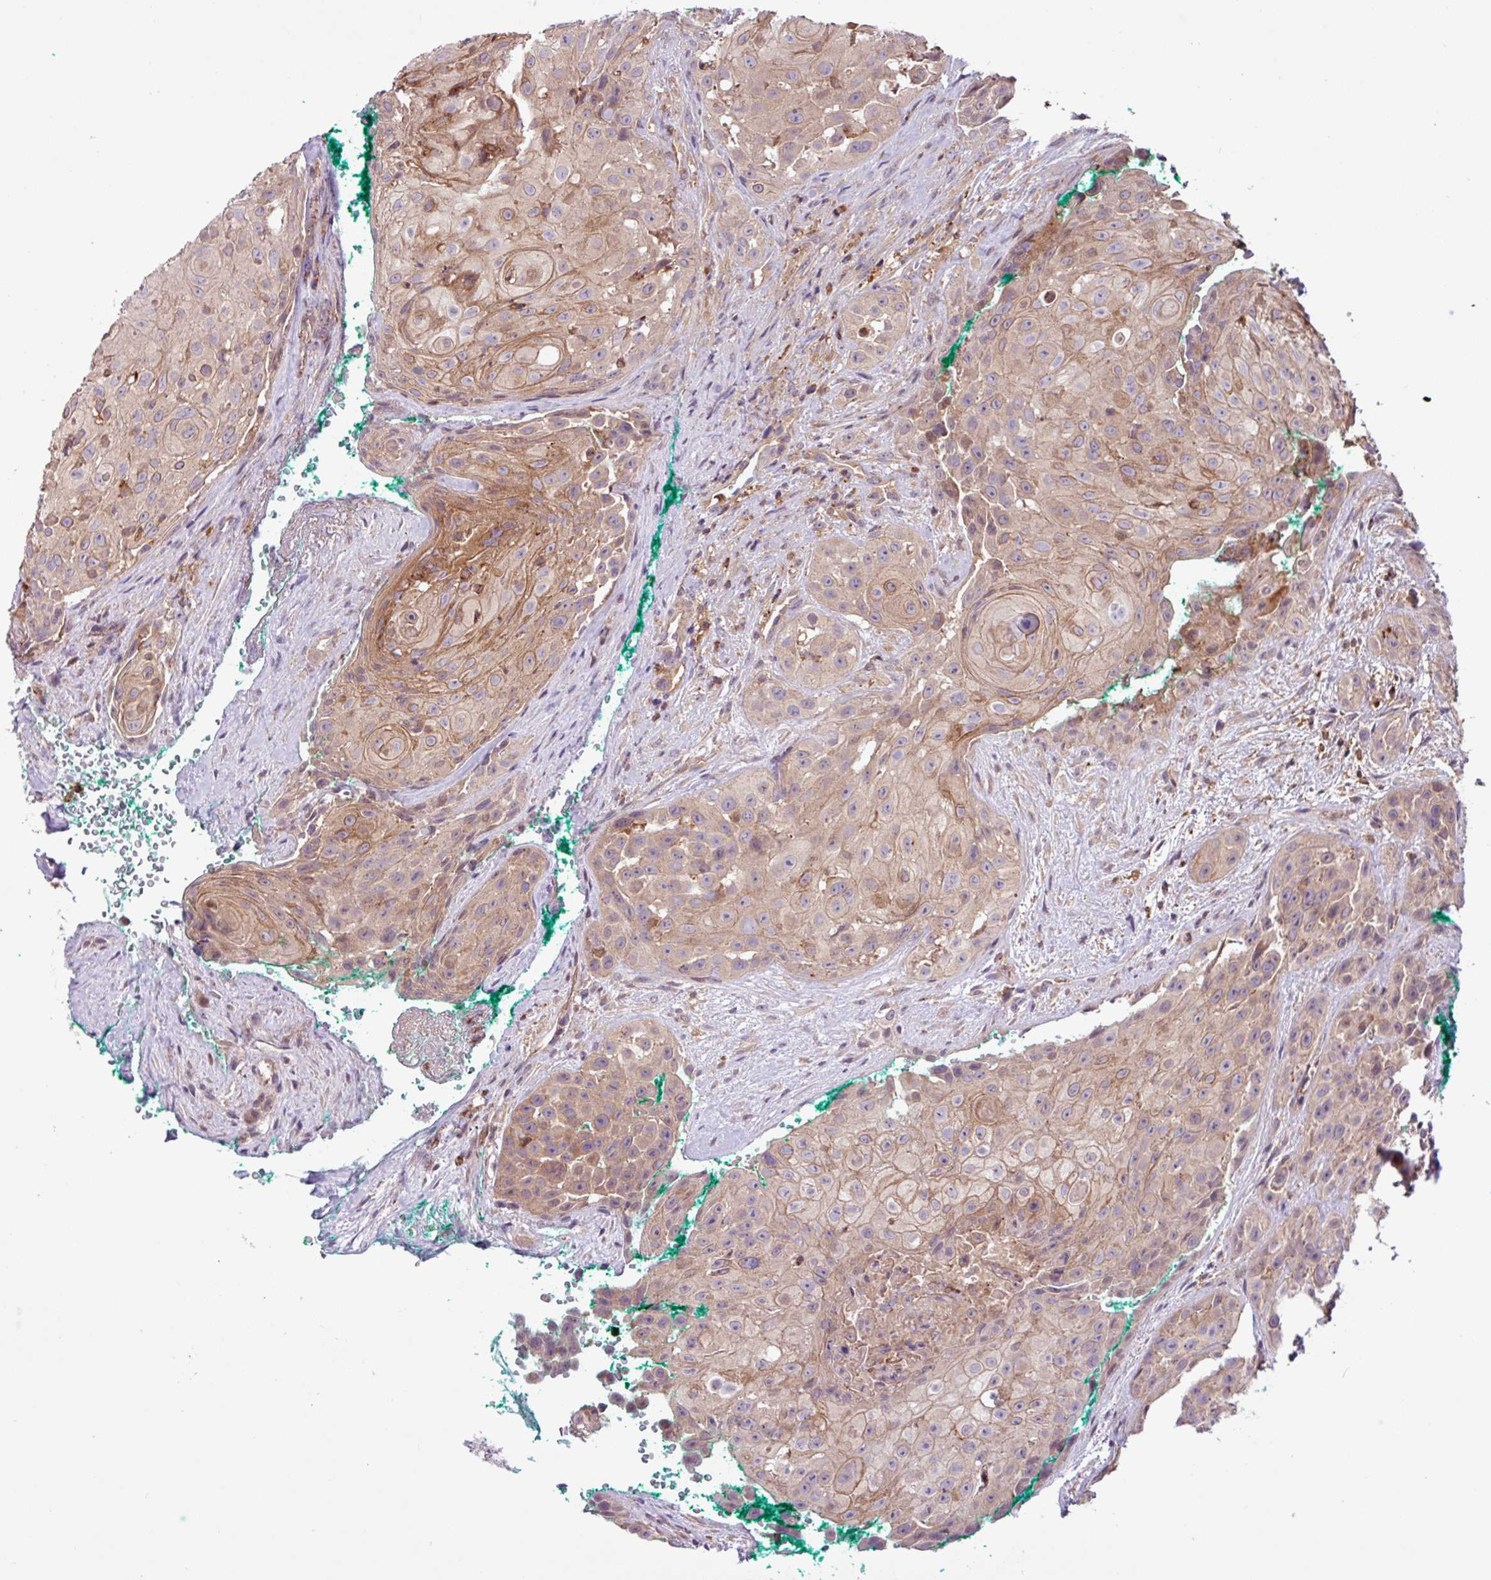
{"staining": {"intensity": "moderate", "quantity": "25%-75%", "location": "cytoplasmic/membranous"}, "tissue": "head and neck cancer", "cell_type": "Tumor cells", "image_type": "cancer", "snomed": [{"axis": "morphology", "description": "Squamous cell carcinoma, NOS"}, {"axis": "topography", "description": "Head-Neck"}], "caption": "DAB (3,3'-diaminobenzidine) immunohistochemical staining of human head and neck cancer displays moderate cytoplasmic/membranous protein staining in about 25%-75% of tumor cells.", "gene": "ACTR3", "patient": {"sex": "male", "age": 83}}